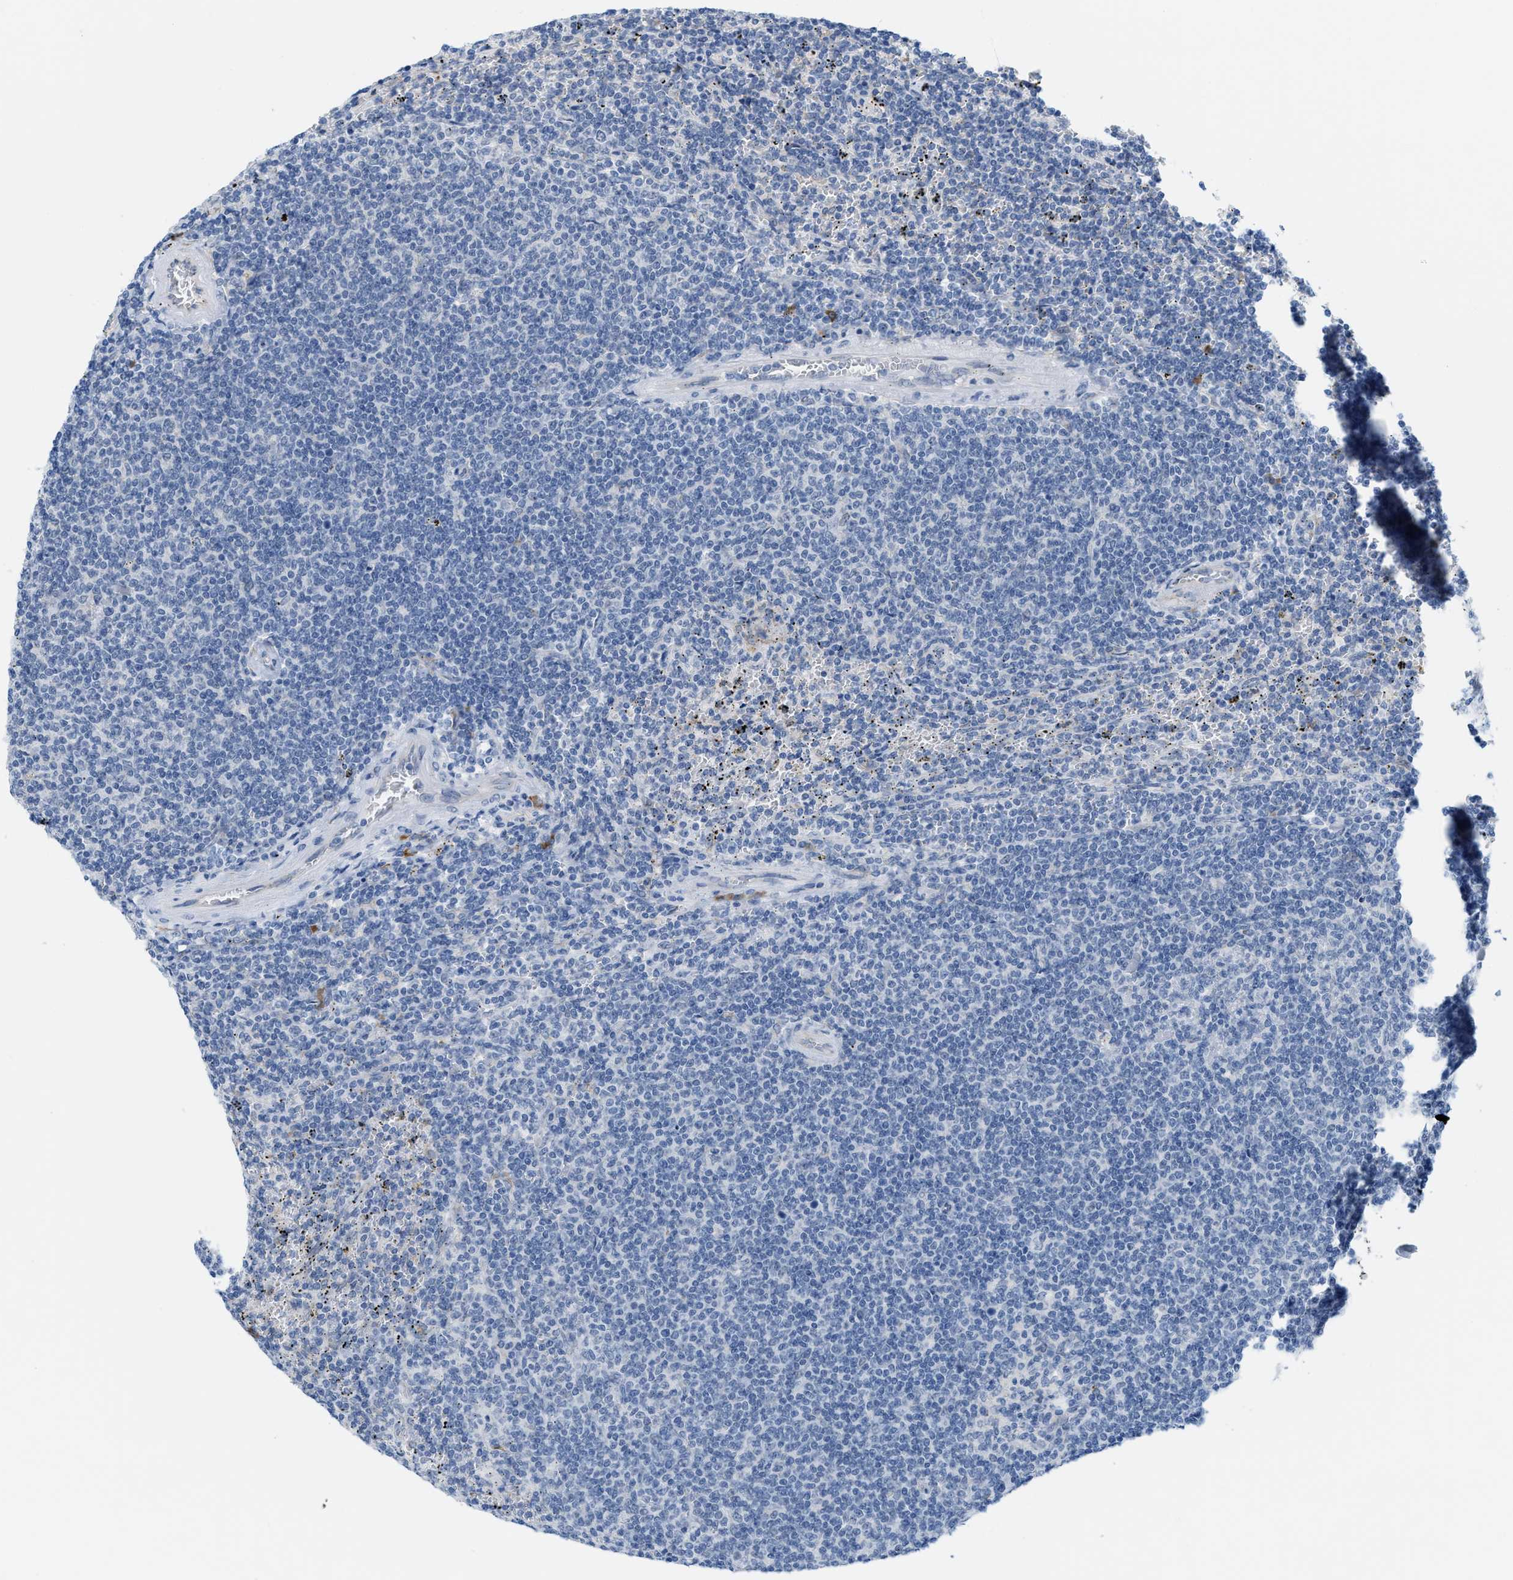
{"staining": {"intensity": "negative", "quantity": "none", "location": "none"}, "tissue": "lymphoma", "cell_type": "Tumor cells", "image_type": "cancer", "snomed": [{"axis": "morphology", "description": "Malignant lymphoma, non-Hodgkin's type, Low grade"}, {"axis": "topography", "description": "Spleen"}], "caption": "Immunohistochemistry (IHC) micrograph of human lymphoma stained for a protein (brown), which reveals no staining in tumor cells.", "gene": "KIFC3", "patient": {"sex": "female", "age": 50}}